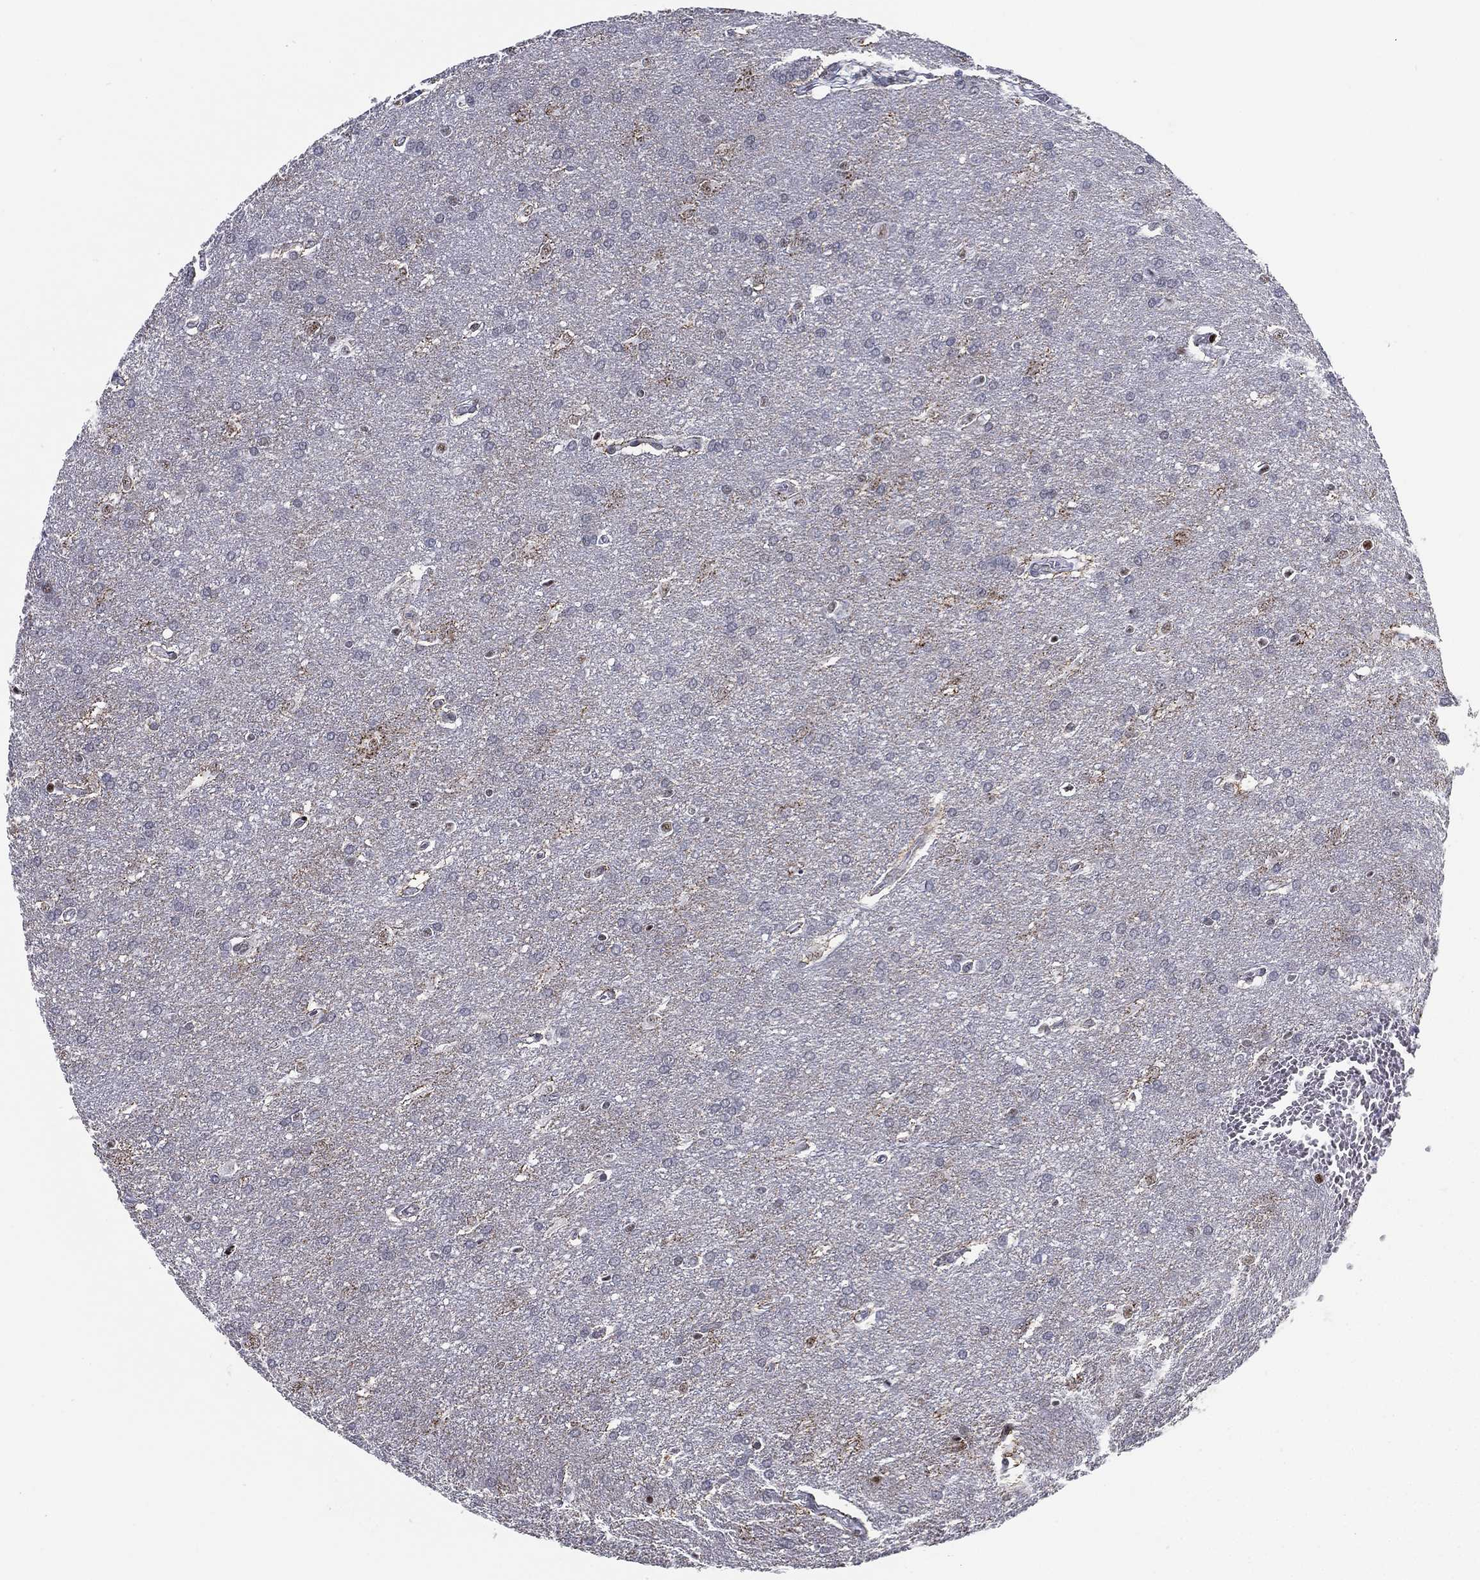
{"staining": {"intensity": "negative", "quantity": "none", "location": "none"}, "tissue": "glioma", "cell_type": "Tumor cells", "image_type": "cancer", "snomed": [{"axis": "morphology", "description": "Glioma, malignant, Low grade"}, {"axis": "topography", "description": "Brain"}], "caption": "This is an immunohistochemistry (IHC) histopathology image of human low-grade glioma (malignant). There is no positivity in tumor cells.", "gene": "CYB561D2", "patient": {"sex": "female", "age": 32}}